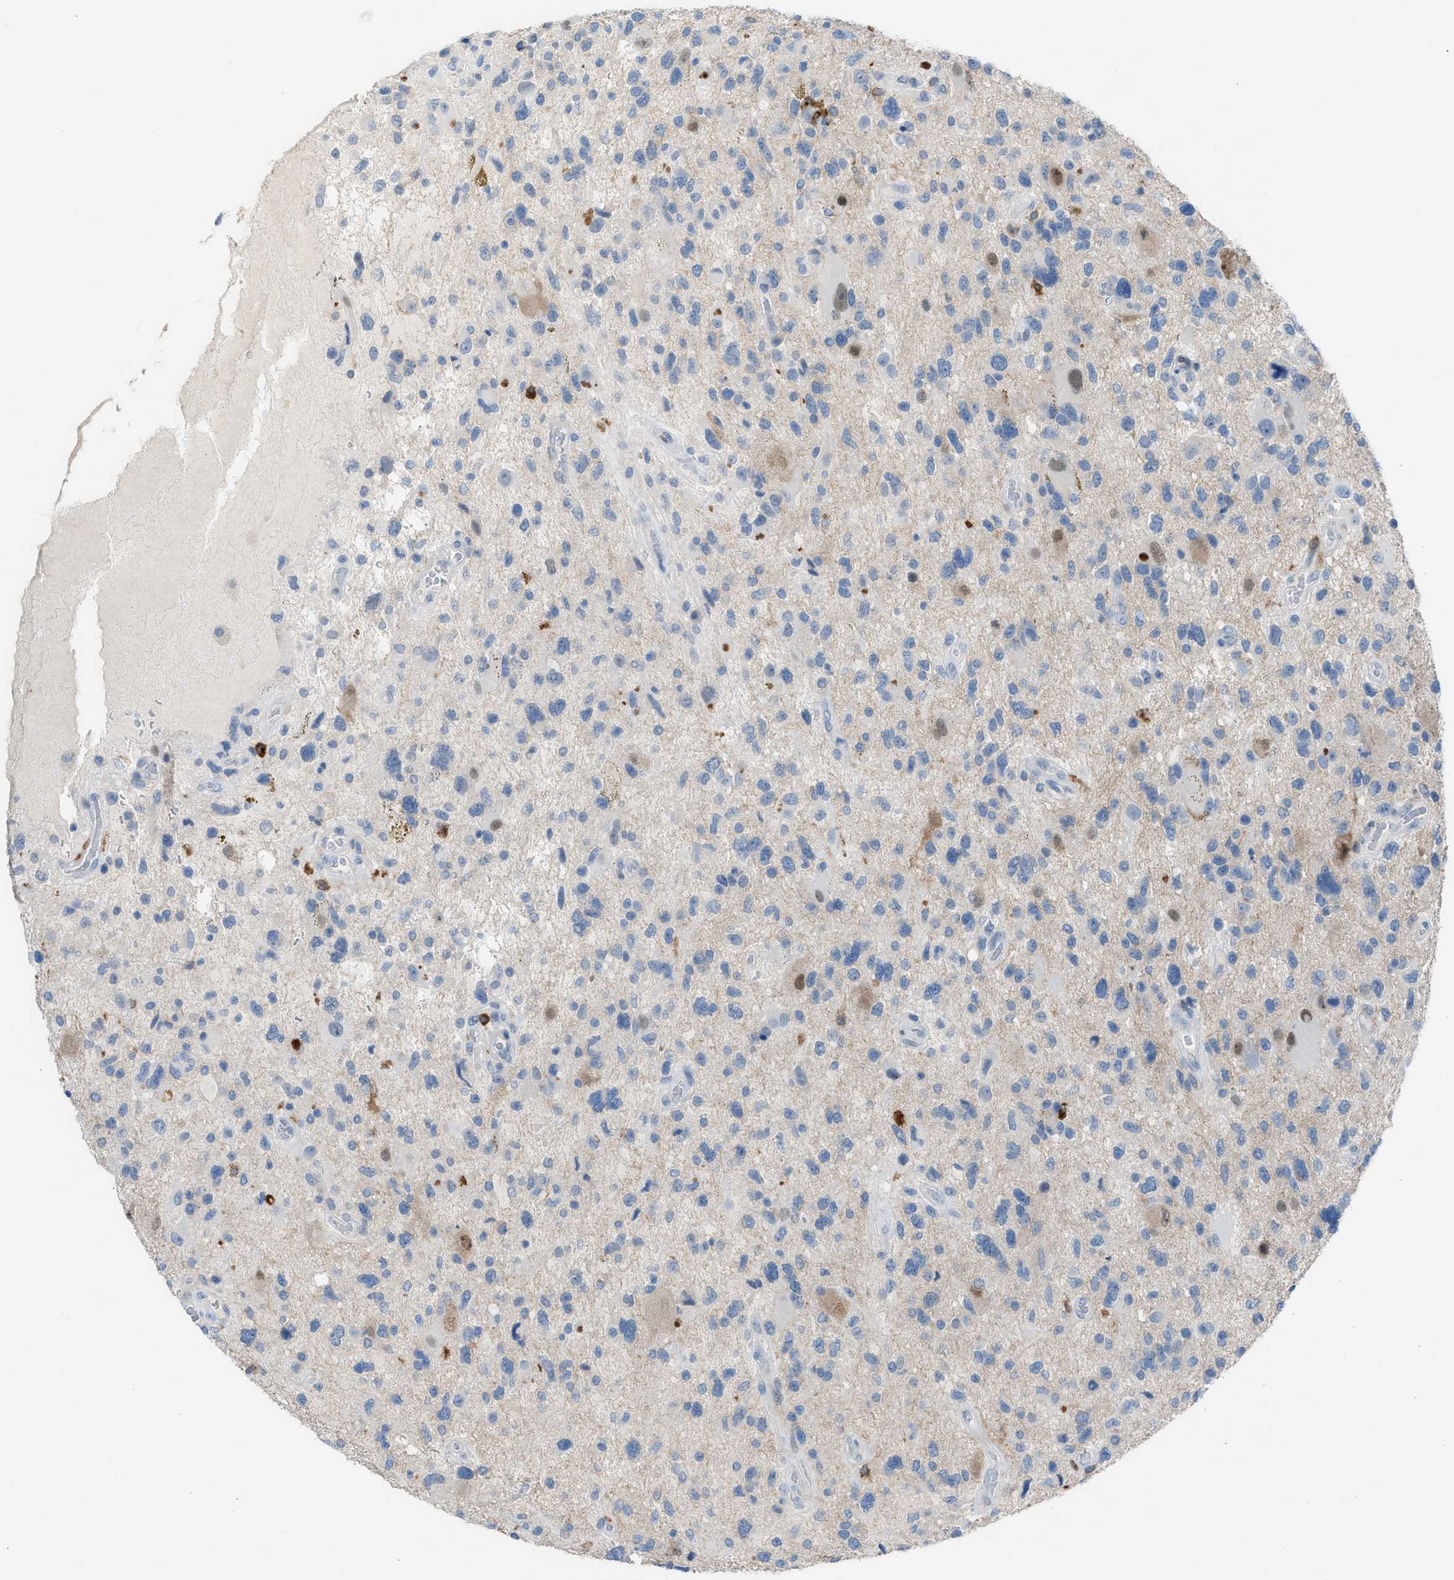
{"staining": {"intensity": "weak", "quantity": "<25%", "location": "cytoplasmic/membranous,nuclear"}, "tissue": "glioma", "cell_type": "Tumor cells", "image_type": "cancer", "snomed": [{"axis": "morphology", "description": "Glioma, malignant, High grade"}, {"axis": "topography", "description": "Brain"}], "caption": "Tumor cells show no significant staining in glioma.", "gene": "CLEC10A", "patient": {"sex": "male", "age": 33}}